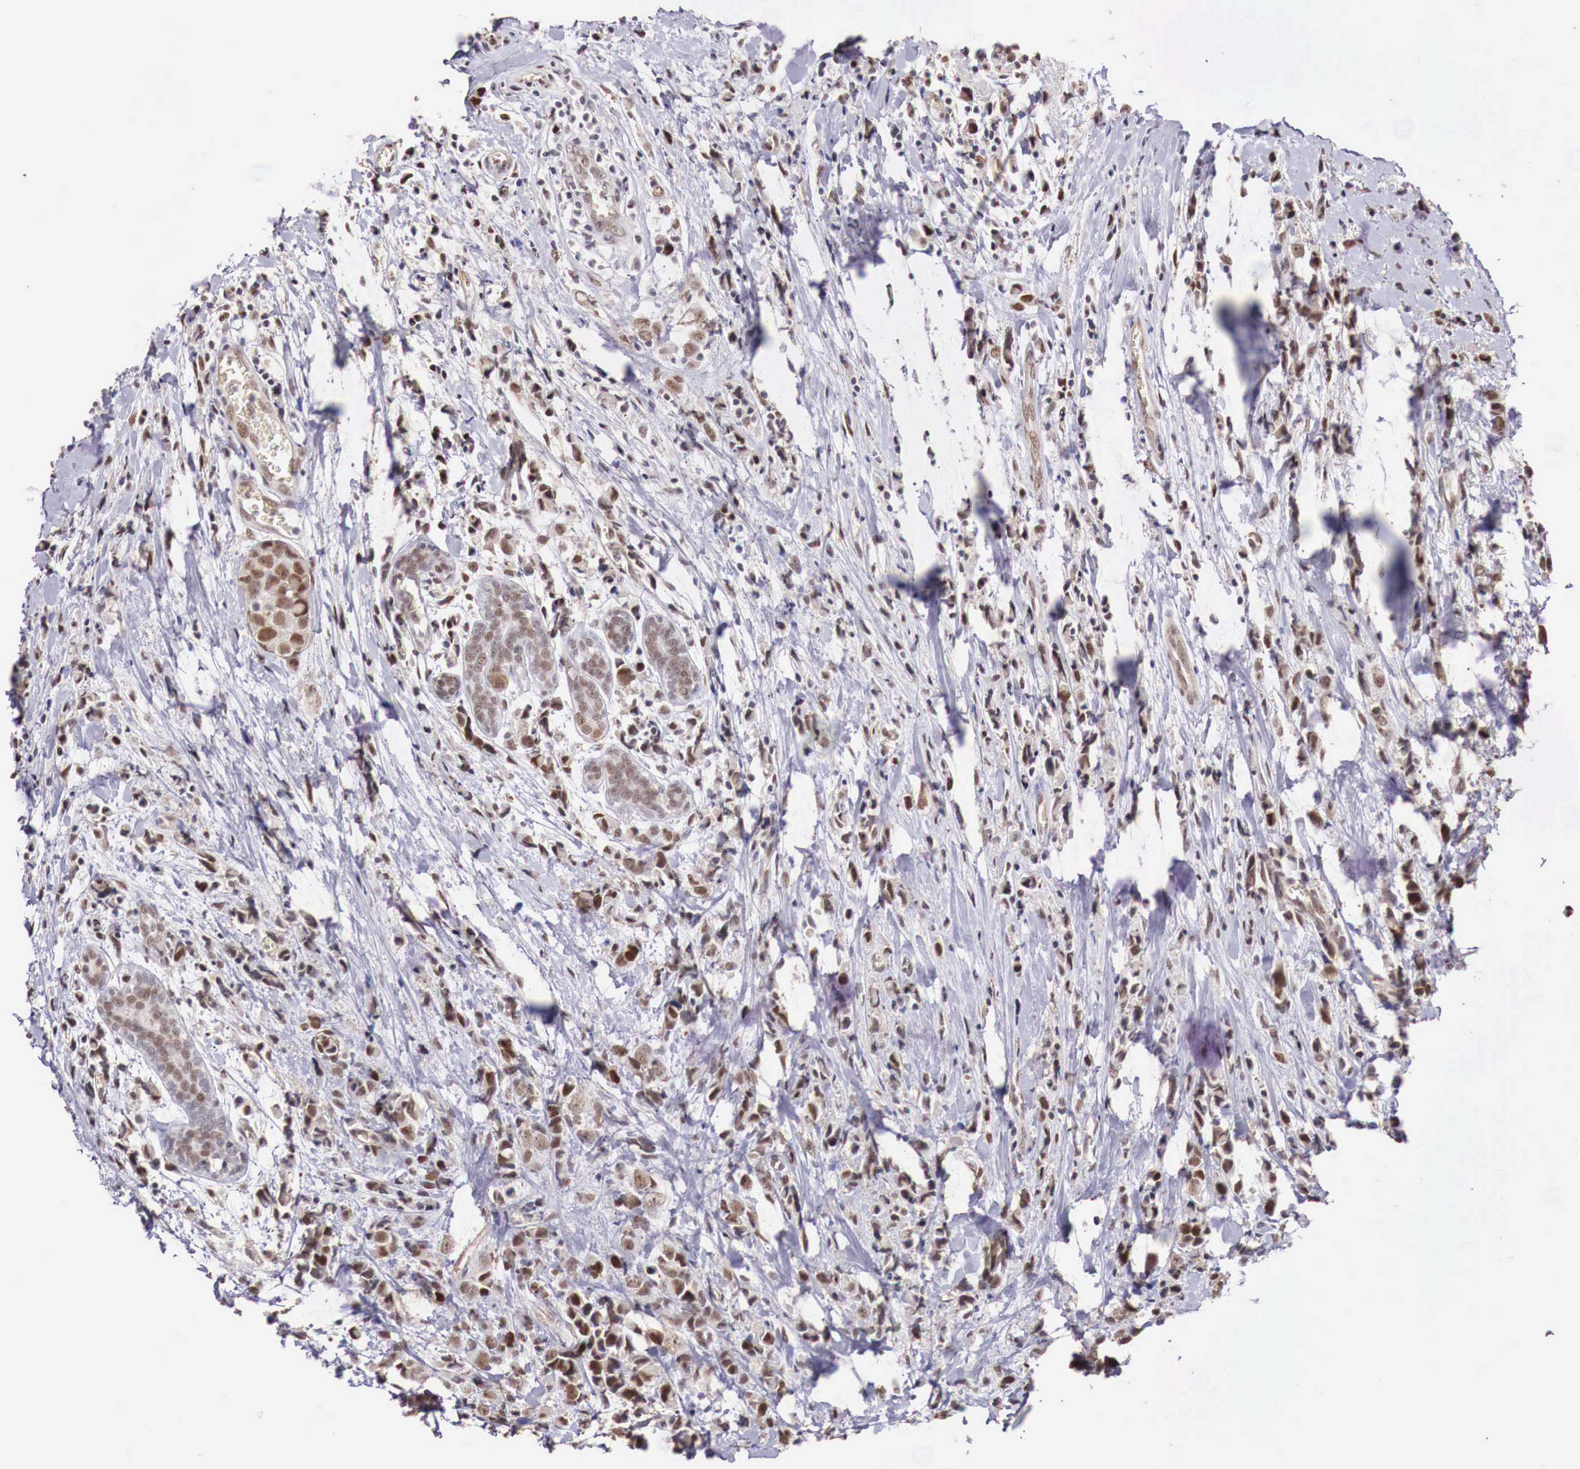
{"staining": {"intensity": "moderate", "quantity": ">75%", "location": "nuclear"}, "tissue": "breast cancer", "cell_type": "Tumor cells", "image_type": "cancer", "snomed": [{"axis": "morphology", "description": "Lobular carcinoma"}, {"axis": "topography", "description": "Breast"}], "caption": "Human breast cancer (lobular carcinoma) stained with a protein marker reveals moderate staining in tumor cells.", "gene": "FOXP2", "patient": {"sex": "female", "age": 57}}